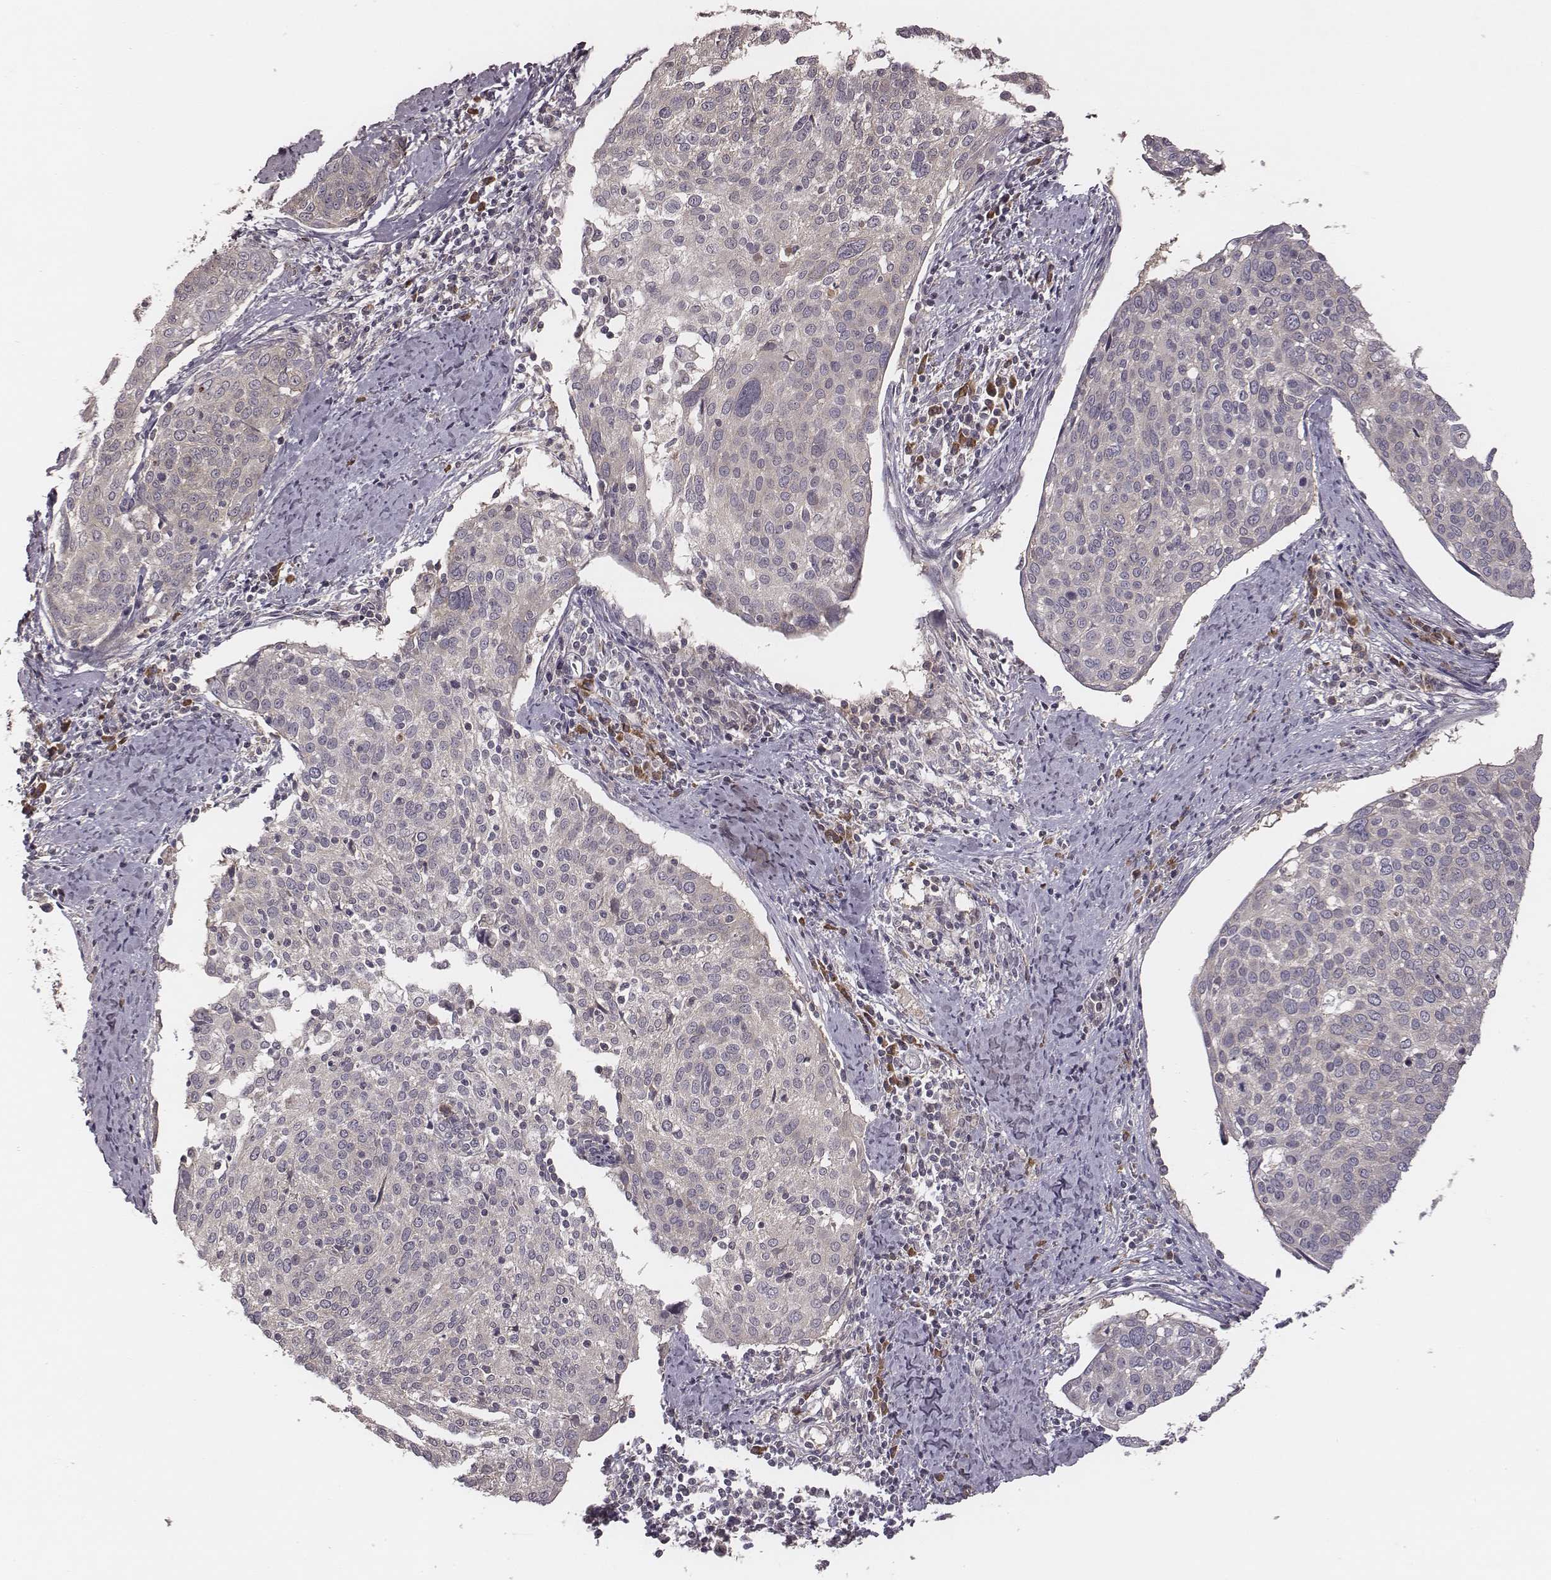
{"staining": {"intensity": "negative", "quantity": "none", "location": "none"}, "tissue": "cervical cancer", "cell_type": "Tumor cells", "image_type": "cancer", "snomed": [{"axis": "morphology", "description": "Squamous cell carcinoma, NOS"}, {"axis": "topography", "description": "Cervix"}], "caption": "High magnification brightfield microscopy of squamous cell carcinoma (cervical) stained with DAB (3,3'-diaminobenzidine) (brown) and counterstained with hematoxylin (blue): tumor cells show no significant positivity.", "gene": "P2RX5", "patient": {"sex": "female", "age": 39}}